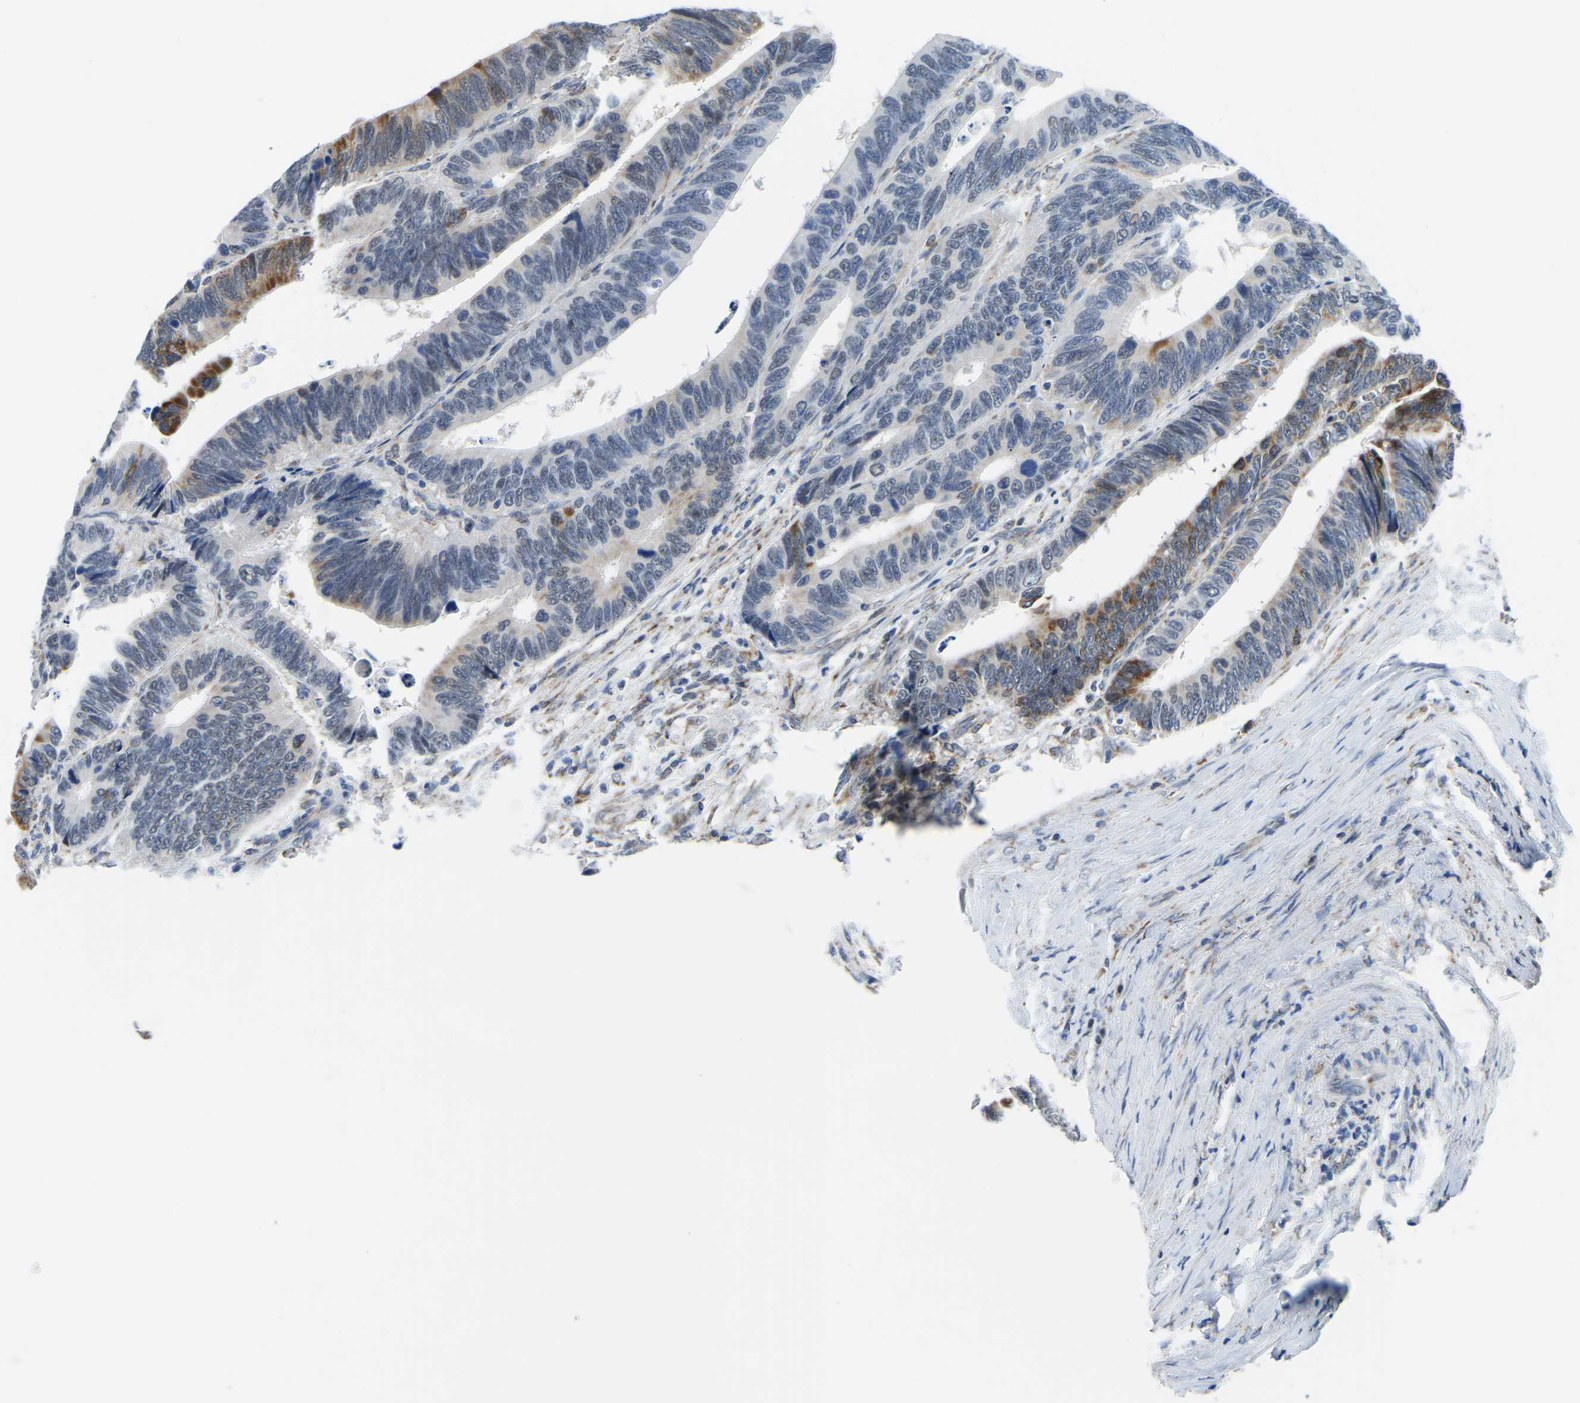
{"staining": {"intensity": "moderate", "quantity": "<25%", "location": "cytoplasmic/membranous"}, "tissue": "colorectal cancer", "cell_type": "Tumor cells", "image_type": "cancer", "snomed": [{"axis": "morphology", "description": "Adenocarcinoma, NOS"}, {"axis": "topography", "description": "Colon"}], "caption": "Immunohistochemistry (IHC) image of neoplastic tissue: human adenocarcinoma (colorectal) stained using immunohistochemistry (IHC) shows low levels of moderate protein expression localized specifically in the cytoplasmic/membranous of tumor cells, appearing as a cytoplasmic/membranous brown color.", "gene": "BNIP3L", "patient": {"sex": "male", "age": 72}}